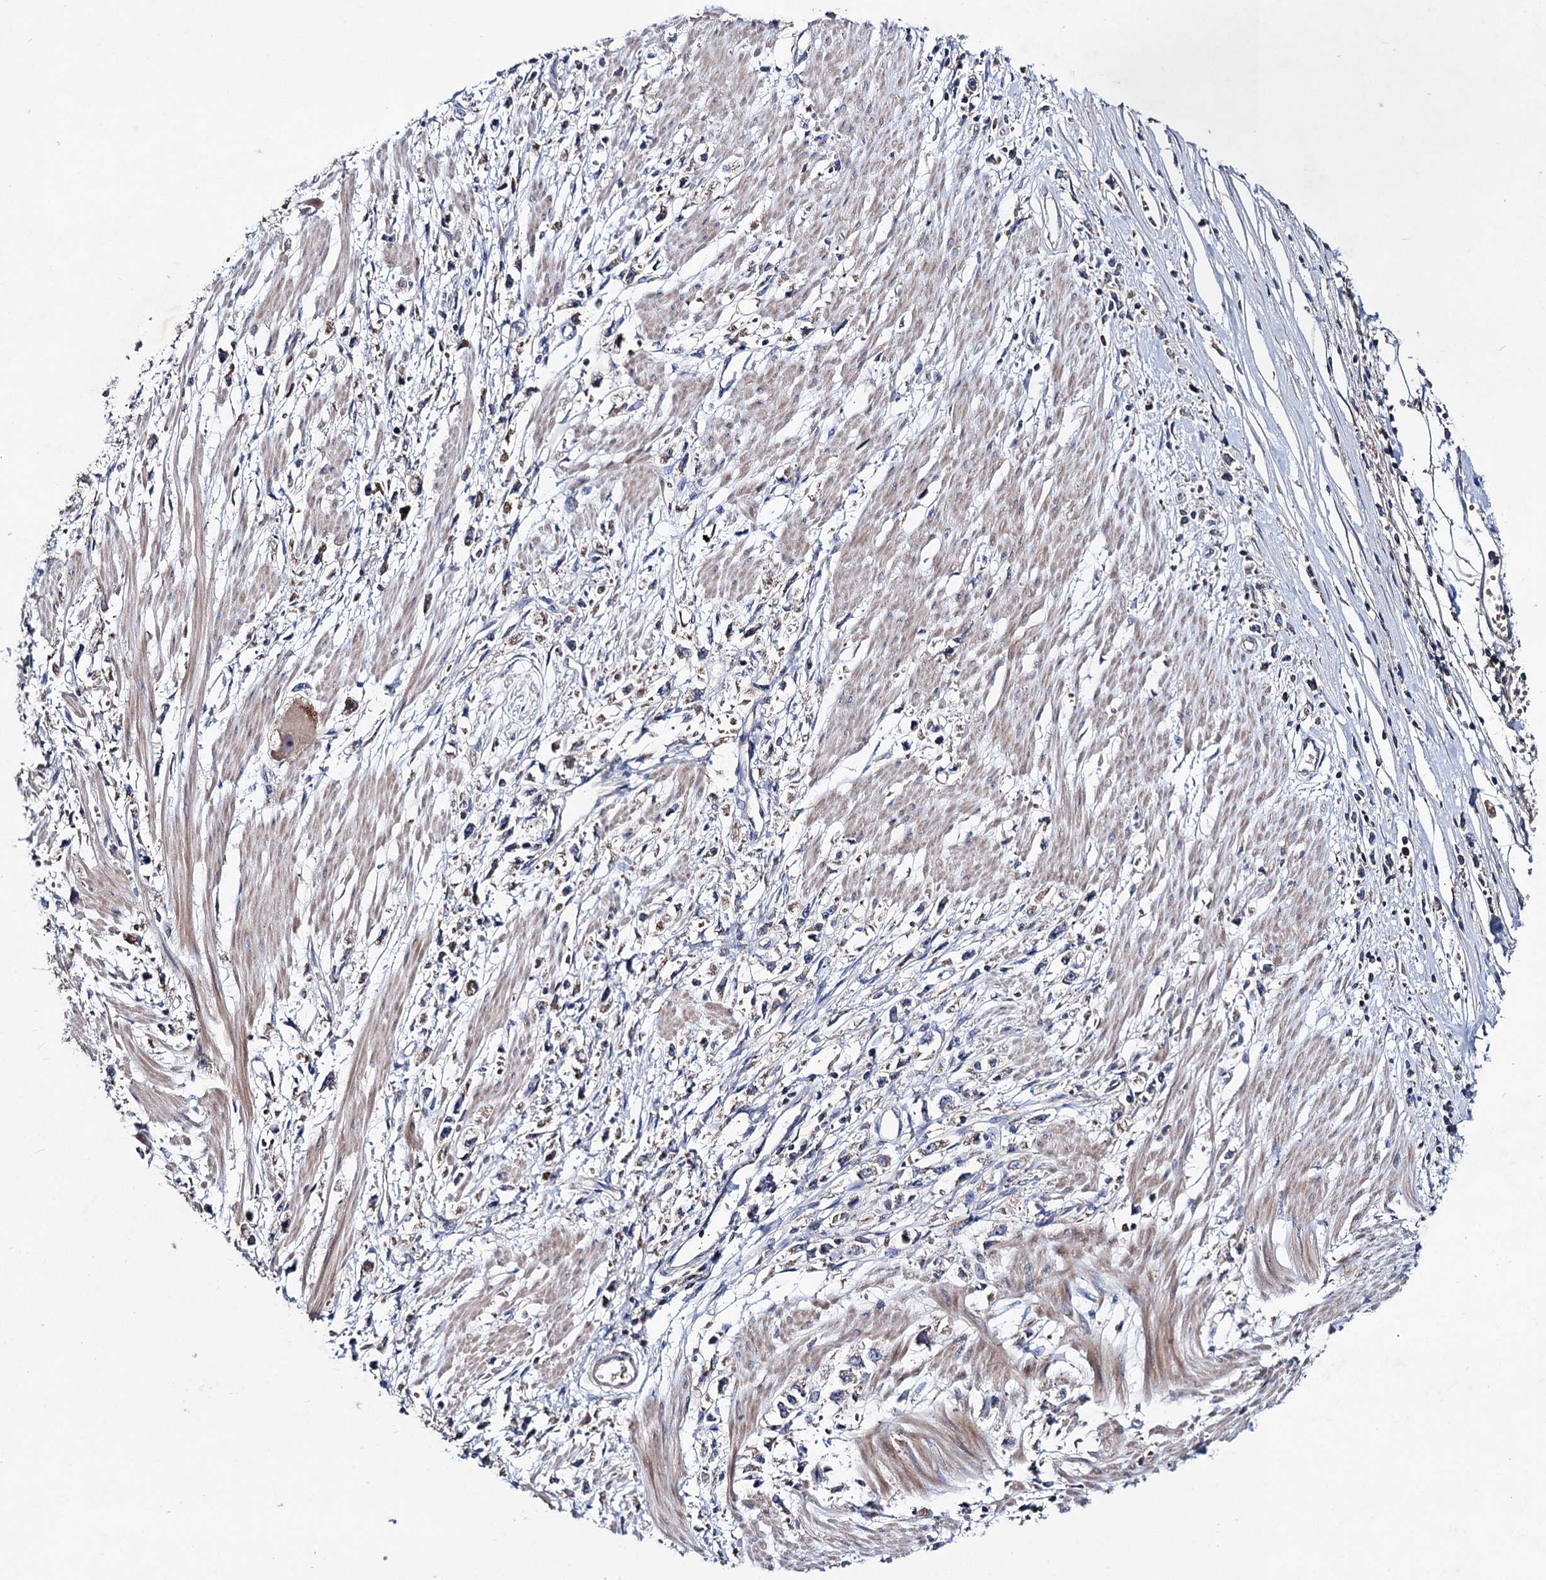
{"staining": {"intensity": "weak", "quantity": "<25%", "location": "cytoplasmic/membranous"}, "tissue": "stomach cancer", "cell_type": "Tumor cells", "image_type": "cancer", "snomed": [{"axis": "morphology", "description": "Adenocarcinoma, NOS"}, {"axis": "topography", "description": "Stomach"}], "caption": "Protein analysis of adenocarcinoma (stomach) demonstrates no significant staining in tumor cells.", "gene": "CLPB", "patient": {"sex": "female", "age": 59}}